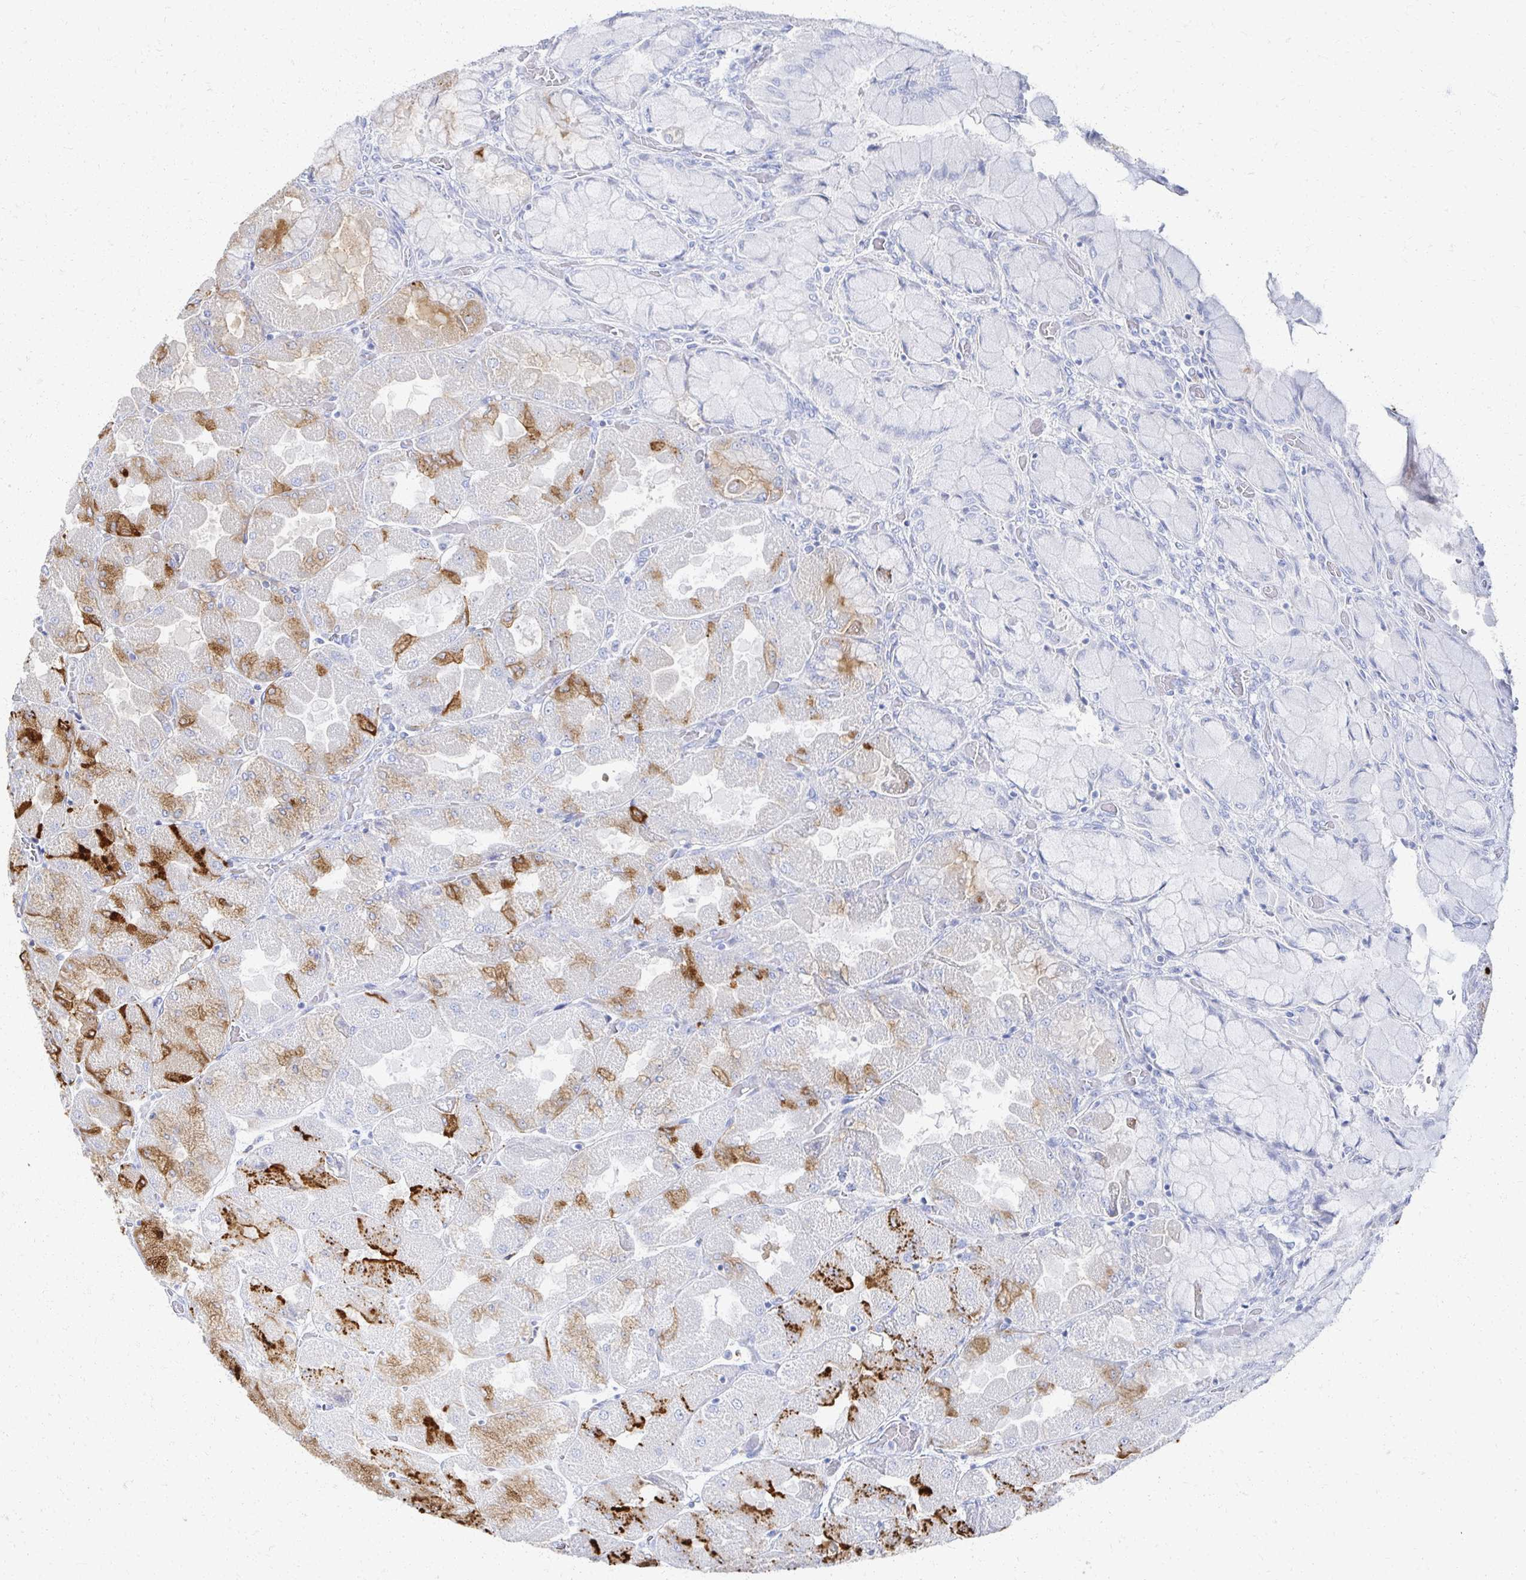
{"staining": {"intensity": "strong", "quantity": "<25%", "location": "cytoplasmic/membranous"}, "tissue": "stomach", "cell_type": "Glandular cells", "image_type": "normal", "snomed": [{"axis": "morphology", "description": "Normal tissue, NOS"}, {"axis": "topography", "description": "Stomach"}], "caption": "Immunohistochemistry image of benign stomach stained for a protein (brown), which displays medium levels of strong cytoplasmic/membranous positivity in approximately <25% of glandular cells.", "gene": "PRR20A", "patient": {"sex": "female", "age": 61}}